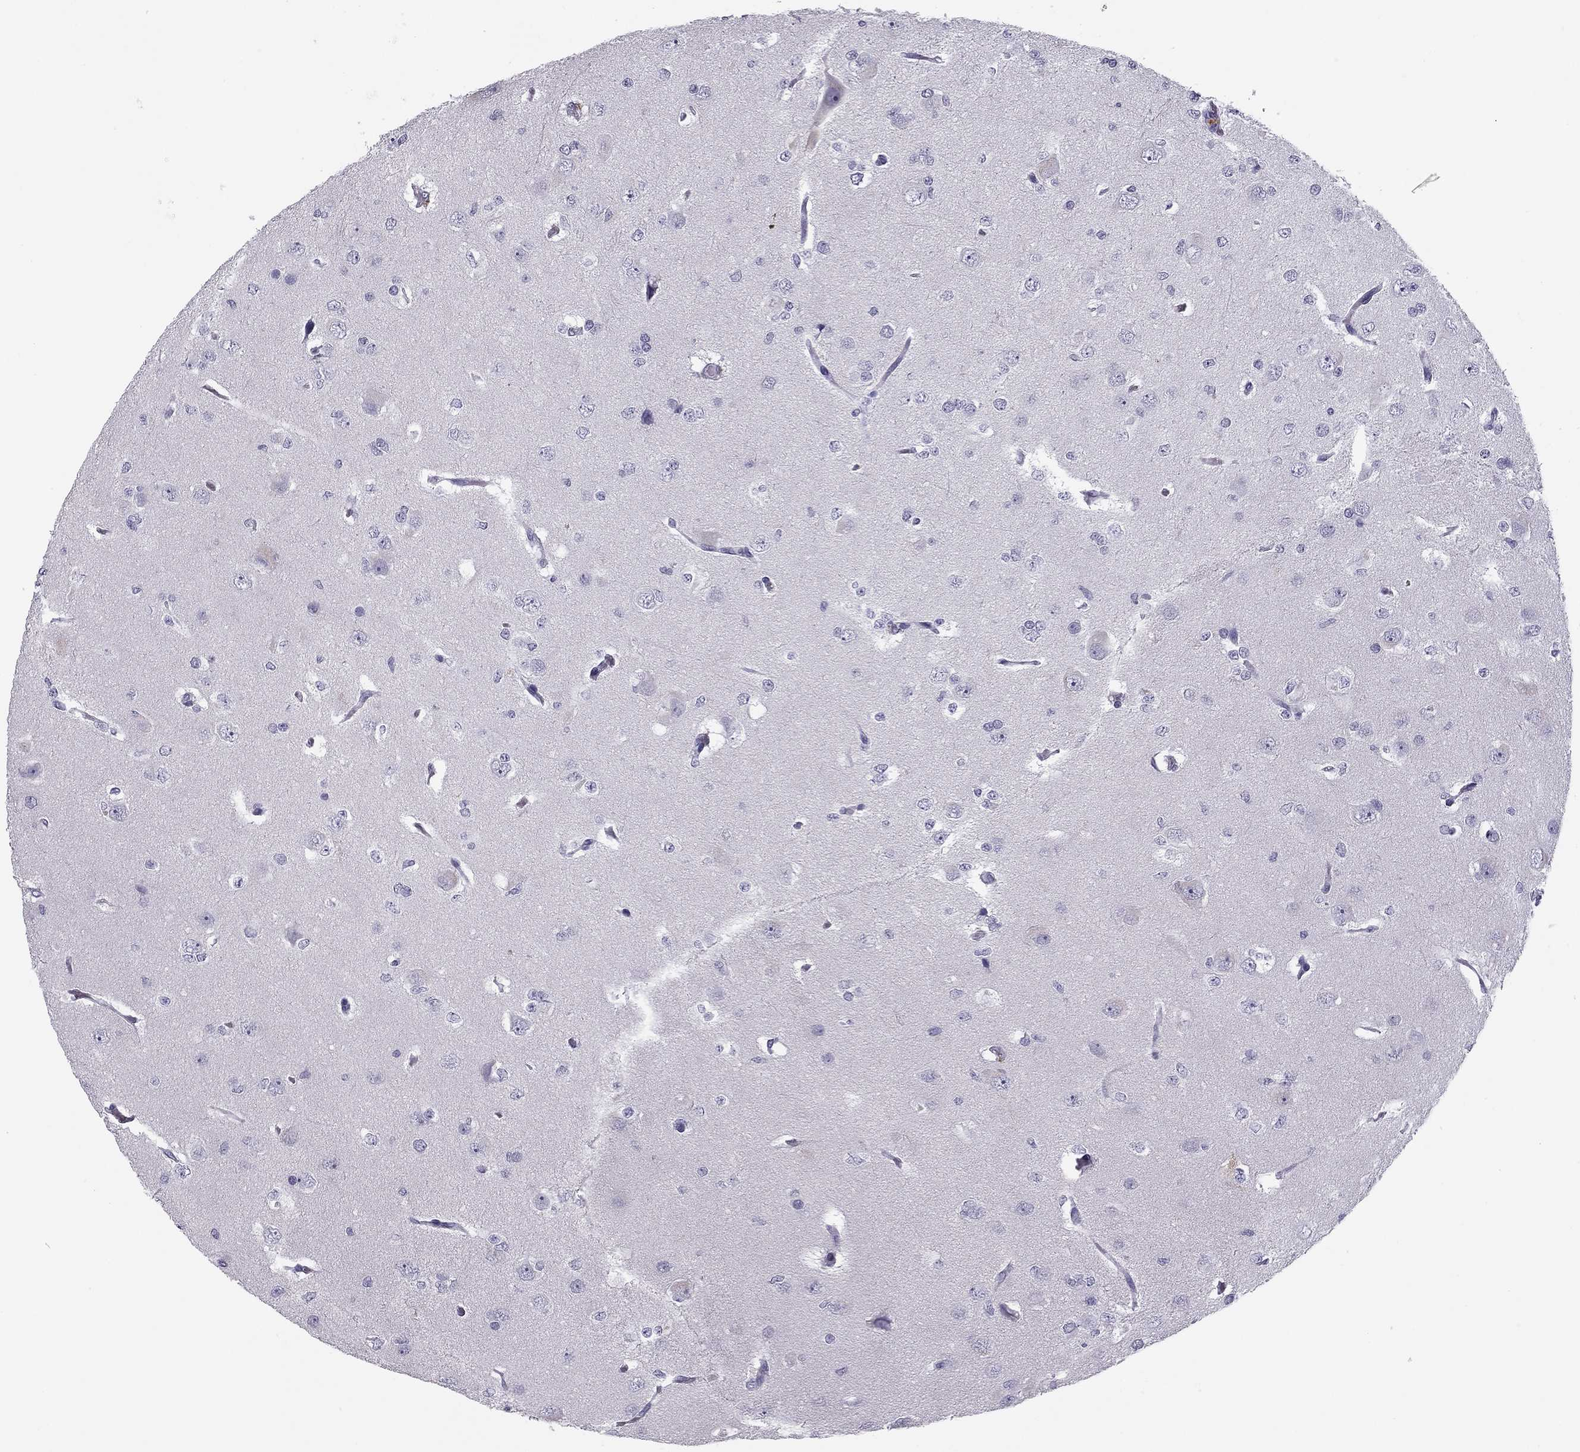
{"staining": {"intensity": "negative", "quantity": "none", "location": "none"}, "tissue": "glioma", "cell_type": "Tumor cells", "image_type": "cancer", "snomed": [{"axis": "morphology", "description": "Glioma, malignant, Low grade"}, {"axis": "topography", "description": "Brain"}], "caption": "DAB (3,3'-diaminobenzidine) immunohistochemical staining of human low-grade glioma (malignant) exhibits no significant positivity in tumor cells. (Stains: DAB (3,3'-diaminobenzidine) IHC with hematoxylin counter stain, Microscopy: brightfield microscopy at high magnification).", "gene": "MC5R", "patient": {"sex": "male", "age": 27}}